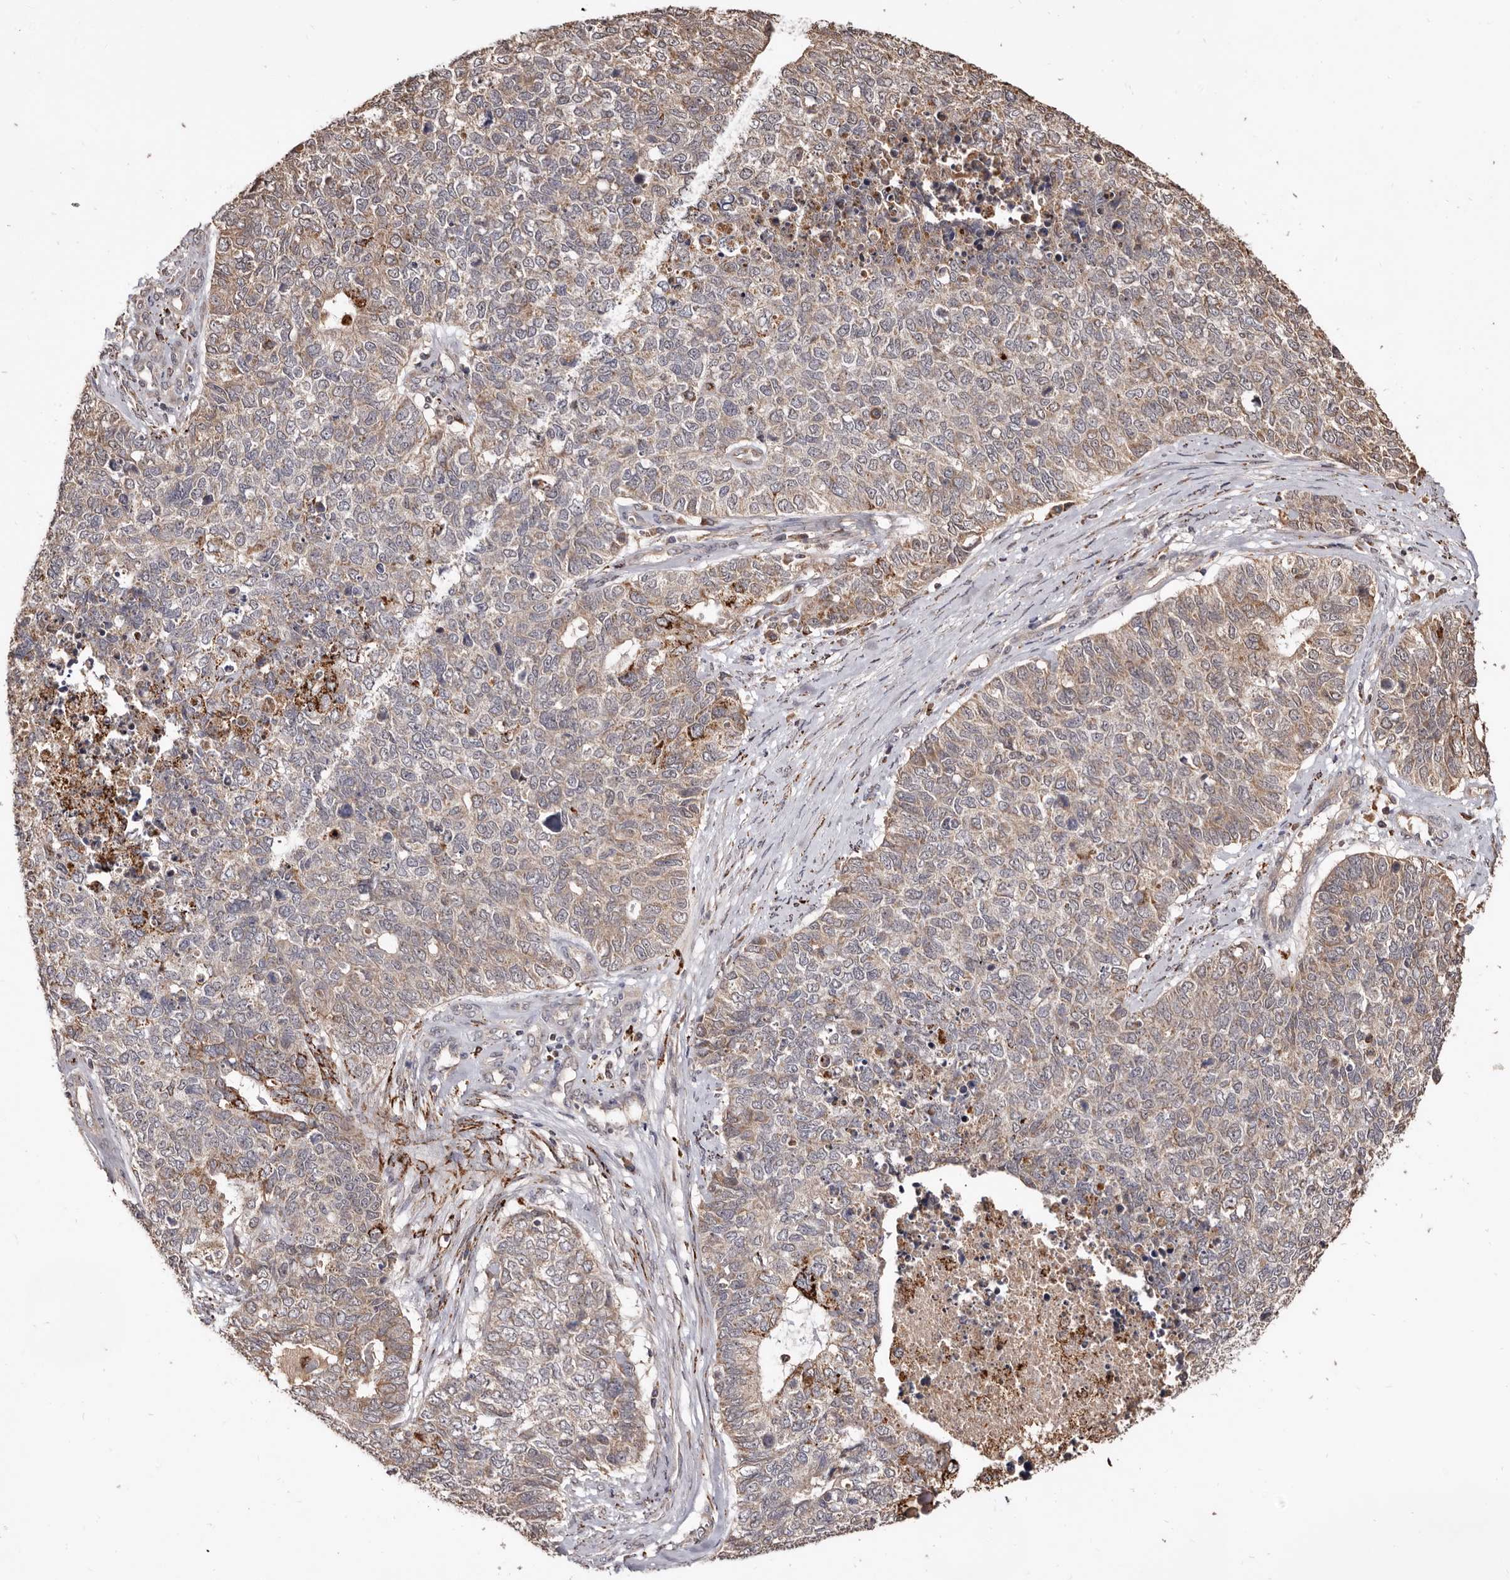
{"staining": {"intensity": "weak", "quantity": "25%-75%", "location": "cytoplasmic/membranous"}, "tissue": "cervical cancer", "cell_type": "Tumor cells", "image_type": "cancer", "snomed": [{"axis": "morphology", "description": "Squamous cell carcinoma, NOS"}, {"axis": "topography", "description": "Cervix"}], "caption": "Approximately 25%-75% of tumor cells in human cervical cancer display weak cytoplasmic/membranous protein expression as visualized by brown immunohistochemical staining.", "gene": "AKAP7", "patient": {"sex": "female", "age": 63}}